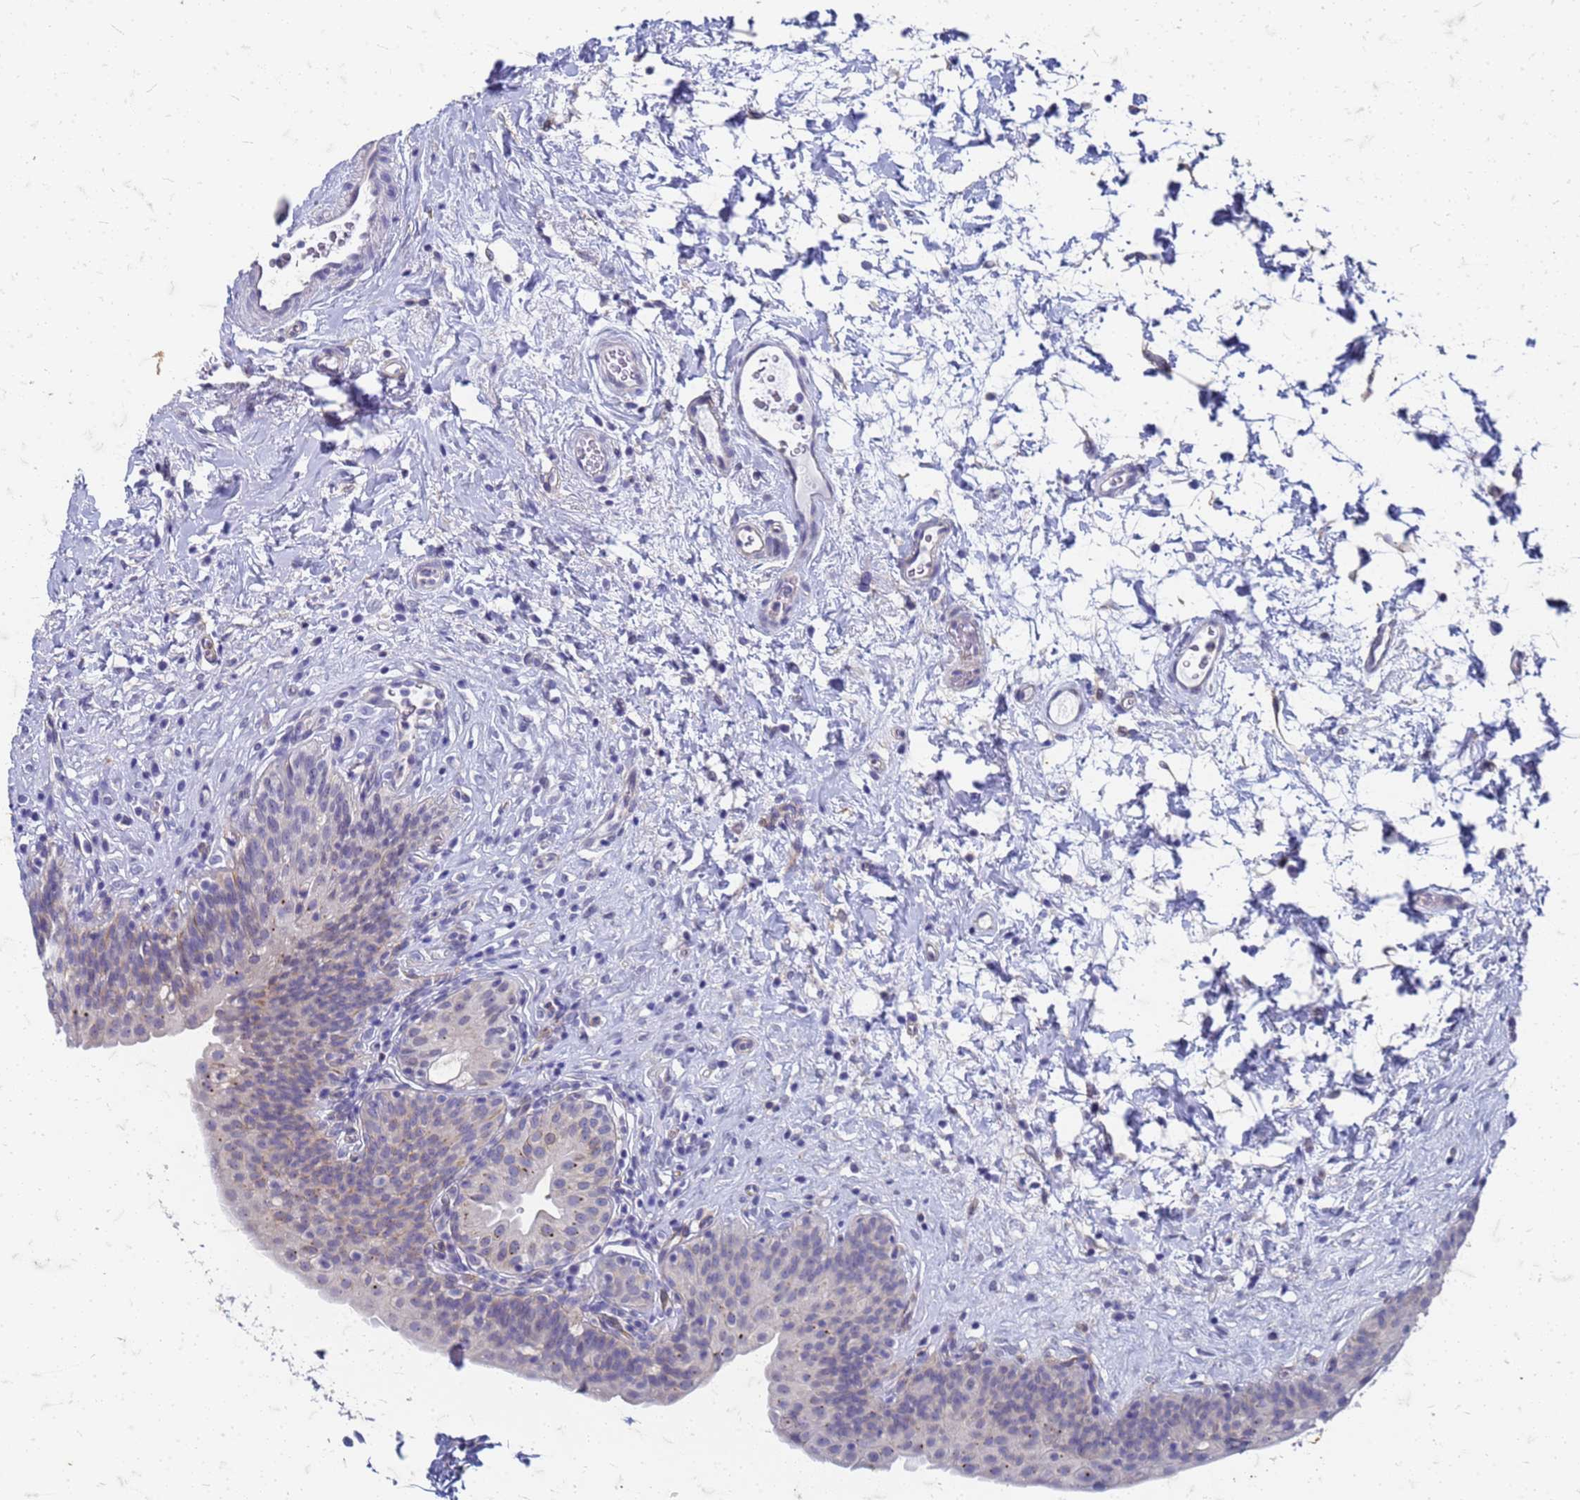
{"staining": {"intensity": "negative", "quantity": "none", "location": "none"}, "tissue": "urinary bladder", "cell_type": "Urothelial cells", "image_type": "normal", "snomed": [{"axis": "morphology", "description": "Normal tissue, NOS"}, {"axis": "topography", "description": "Urinary bladder"}], "caption": "The image demonstrates no significant positivity in urothelial cells of urinary bladder. The staining is performed using DAB (3,3'-diaminobenzidine) brown chromogen with nuclei counter-stained in using hematoxylin.", "gene": "TRIM64B", "patient": {"sex": "male", "age": 83}}